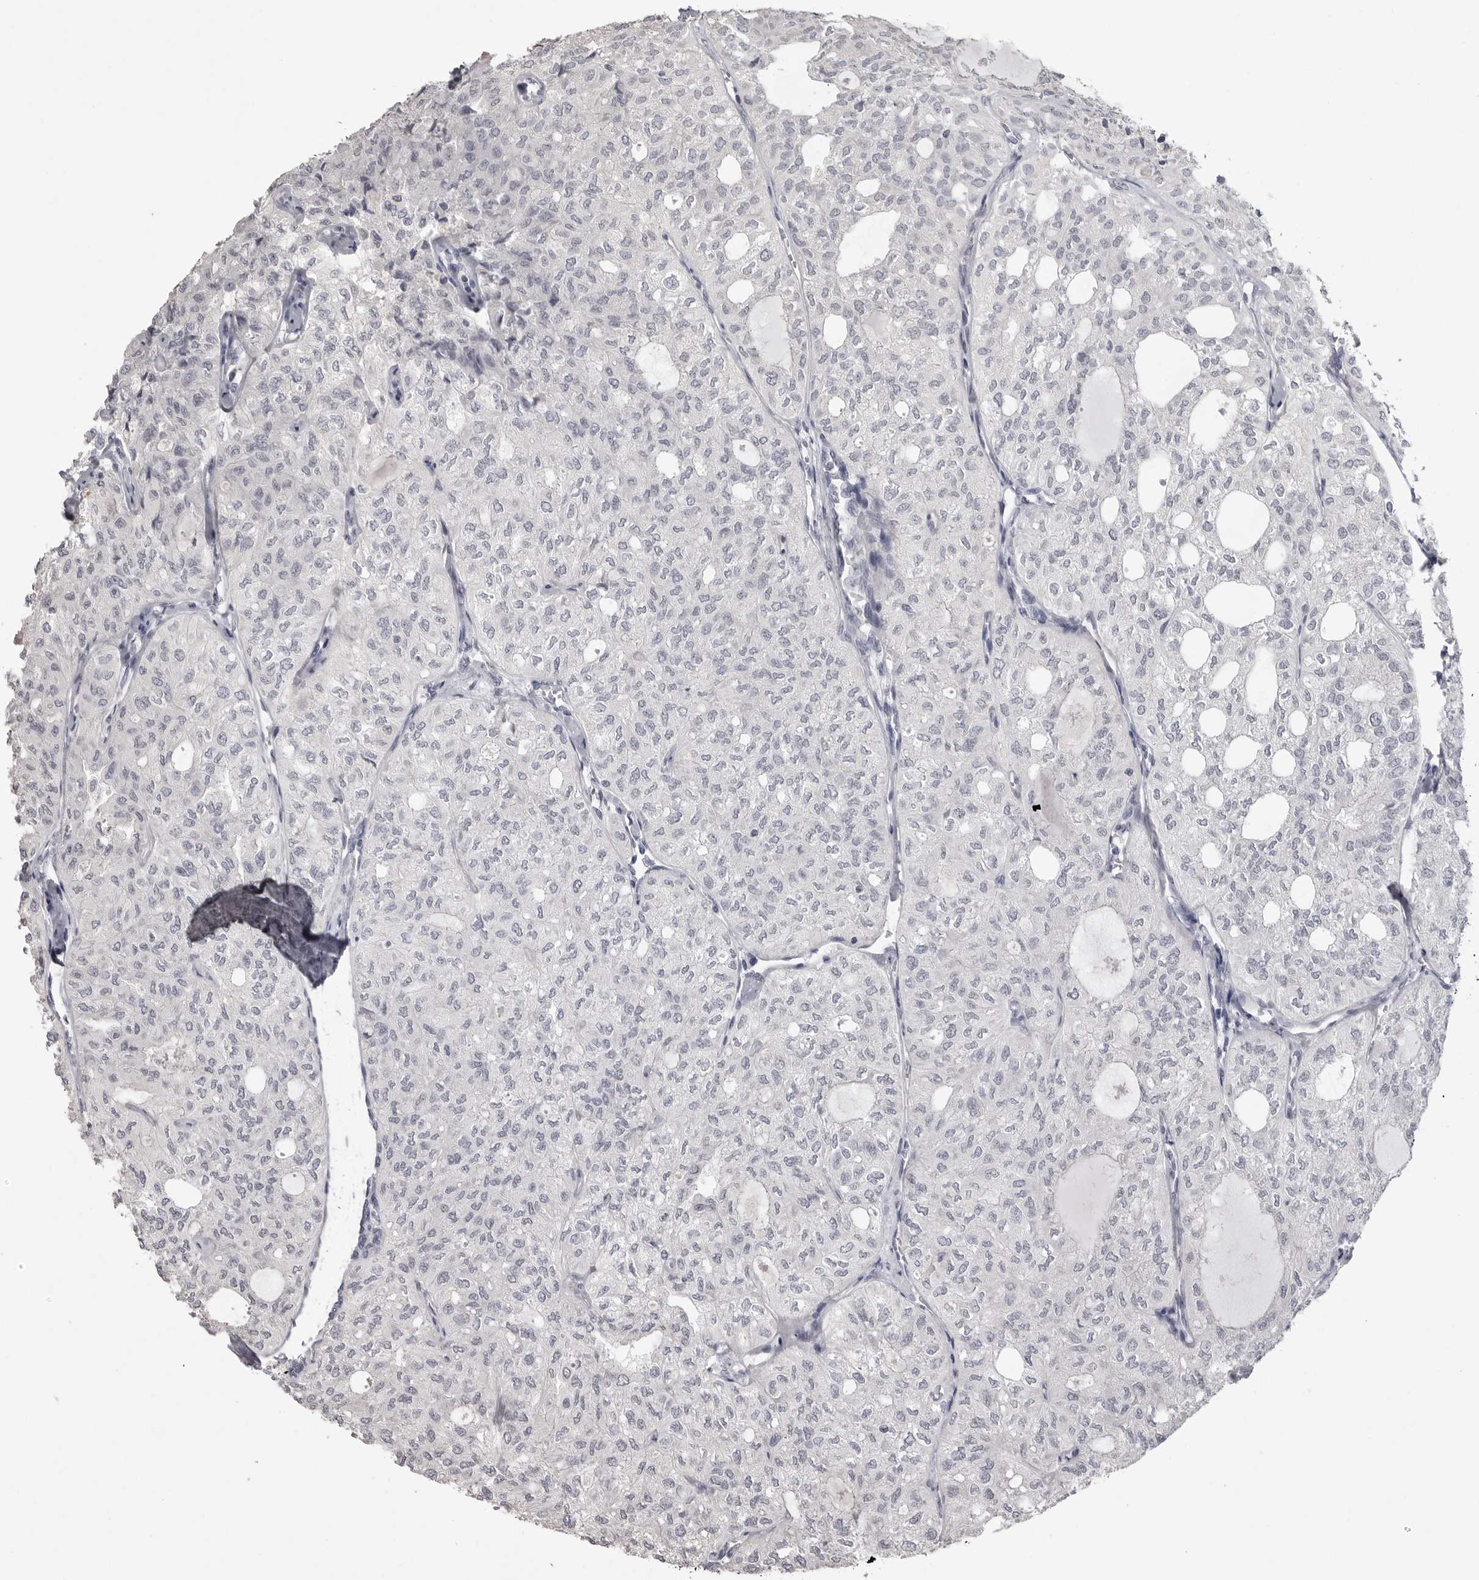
{"staining": {"intensity": "negative", "quantity": "none", "location": "none"}, "tissue": "thyroid cancer", "cell_type": "Tumor cells", "image_type": "cancer", "snomed": [{"axis": "morphology", "description": "Follicular adenoma carcinoma, NOS"}, {"axis": "topography", "description": "Thyroid gland"}], "caption": "Image shows no protein expression in tumor cells of follicular adenoma carcinoma (thyroid) tissue.", "gene": "GPN2", "patient": {"sex": "male", "age": 75}}